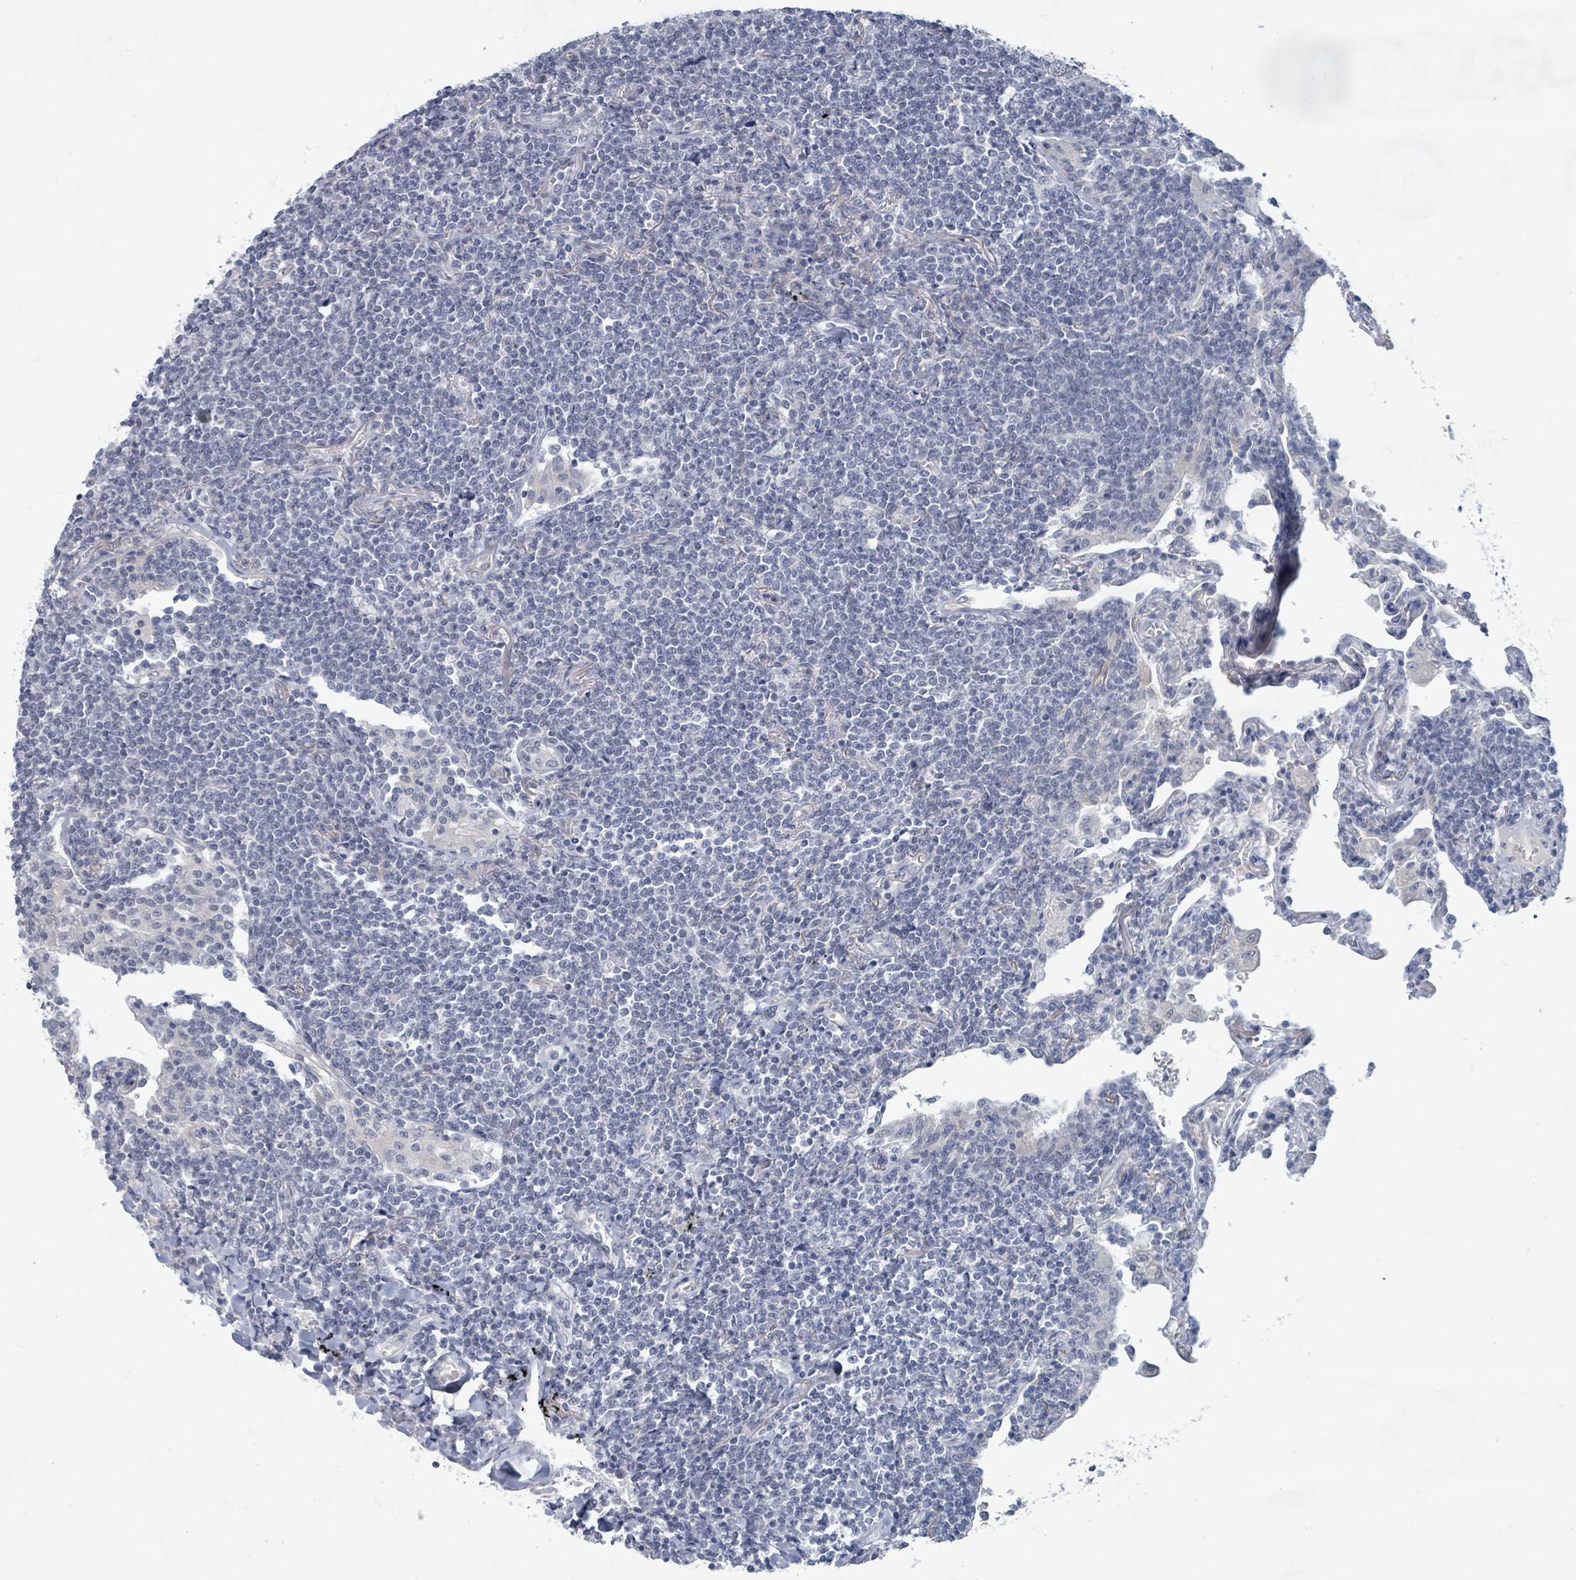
{"staining": {"intensity": "negative", "quantity": "none", "location": "none"}, "tissue": "lymphoma", "cell_type": "Tumor cells", "image_type": "cancer", "snomed": [{"axis": "morphology", "description": "Malignant lymphoma, non-Hodgkin's type, Low grade"}, {"axis": "topography", "description": "Lung"}], "caption": "IHC of human lymphoma displays no expression in tumor cells. (Immunohistochemistry, brightfield microscopy, high magnification).", "gene": "WNT11", "patient": {"sex": "female", "age": 71}}